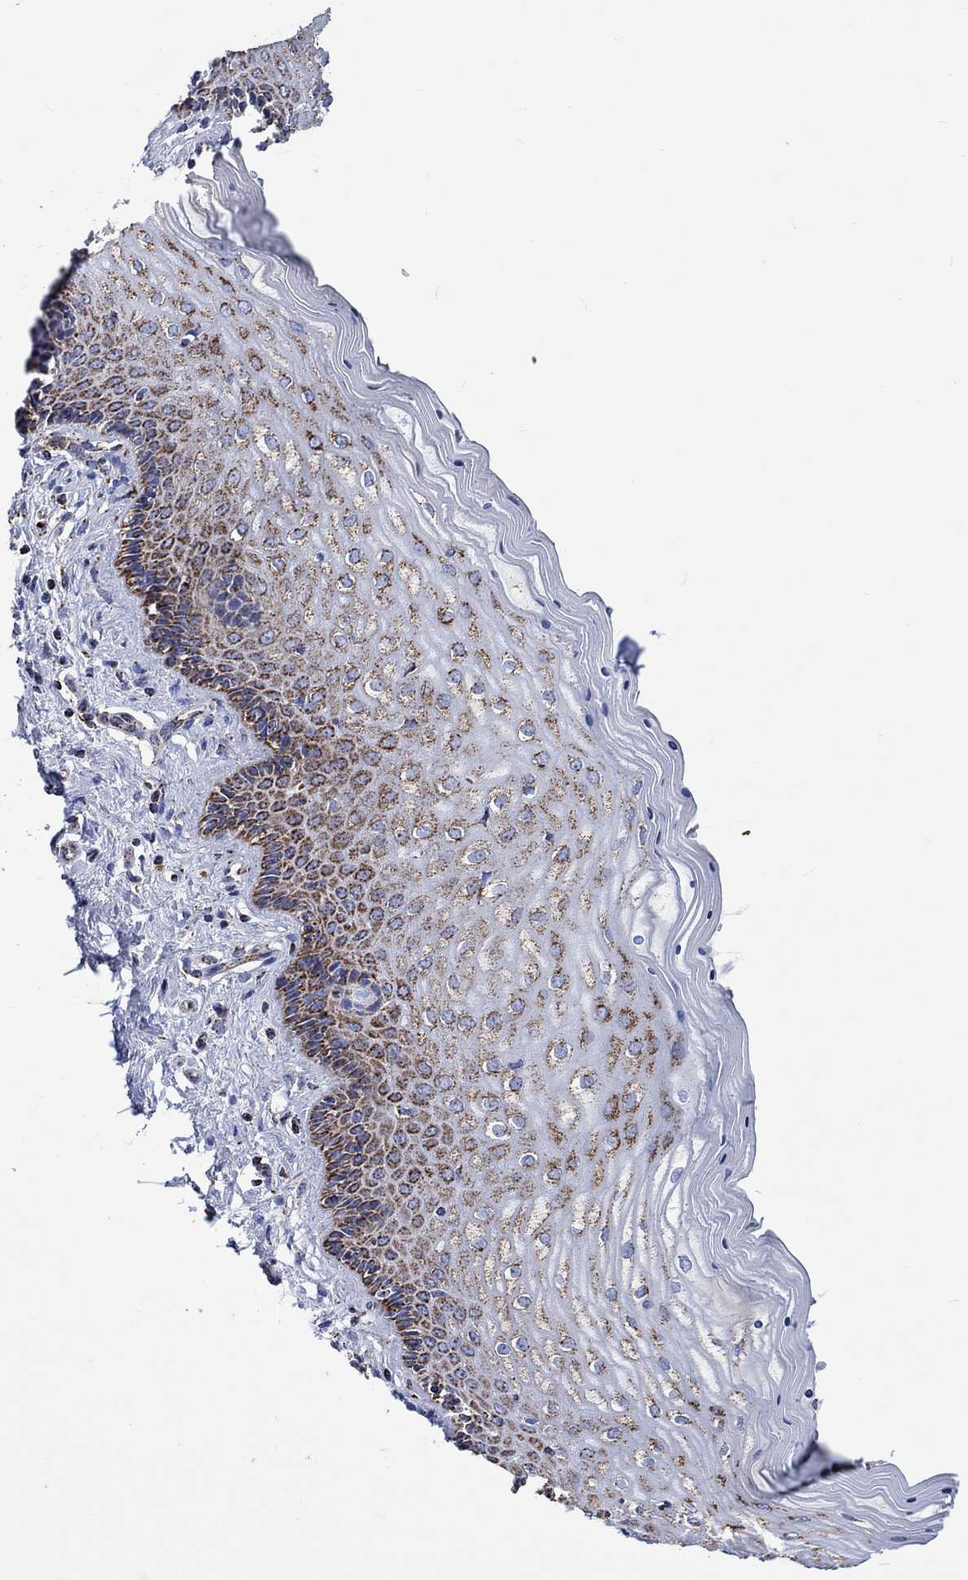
{"staining": {"intensity": "strong", "quantity": "25%-75%", "location": "cytoplasmic/membranous"}, "tissue": "vagina", "cell_type": "Squamous epithelial cells", "image_type": "normal", "snomed": [{"axis": "morphology", "description": "Normal tissue, NOS"}, {"axis": "topography", "description": "Vagina"}], "caption": "Vagina stained with a brown dye shows strong cytoplasmic/membranous positive positivity in about 25%-75% of squamous epithelial cells.", "gene": "RCE1", "patient": {"sex": "female", "age": 45}}